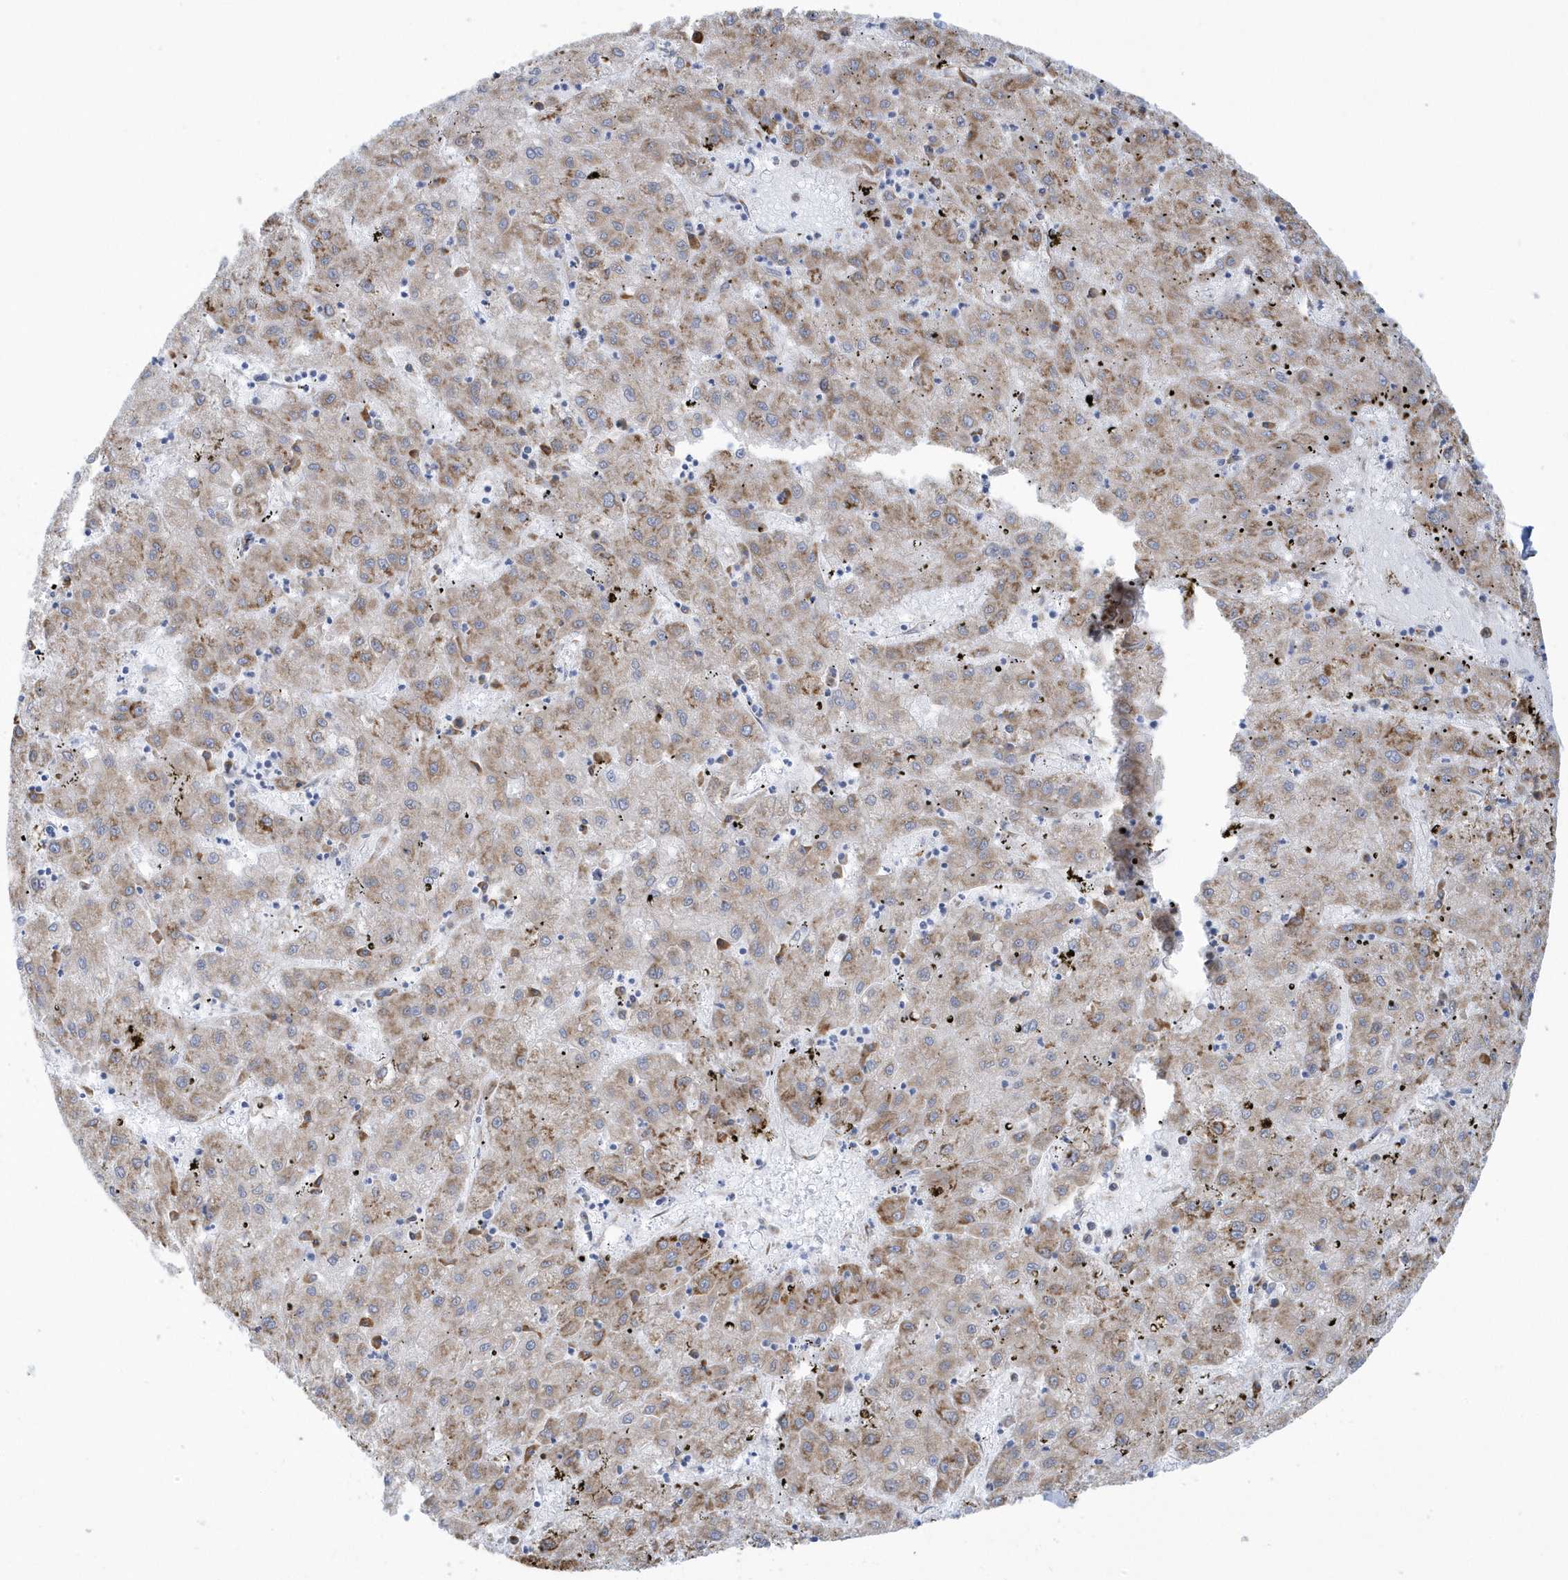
{"staining": {"intensity": "weak", "quantity": "25%-75%", "location": "cytoplasmic/membranous"}, "tissue": "liver cancer", "cell_type": "Tumor cells", "image_type": "cancer", "snomed": [{"axis": "morphology", "description": "Carcinoma, Hepatocellular, NOS"}, {"axis": "topography", "description": "Liver"}], "caption": "Human hepatocellular carcinoma (liver) stained for a protein (brown) exhibits weak cytoplasmic/membranous positive staining in approximately 25%-75% of tumor cells.", "gene": "DCAF1", "patient": {"sex": "male", "age": 72}}